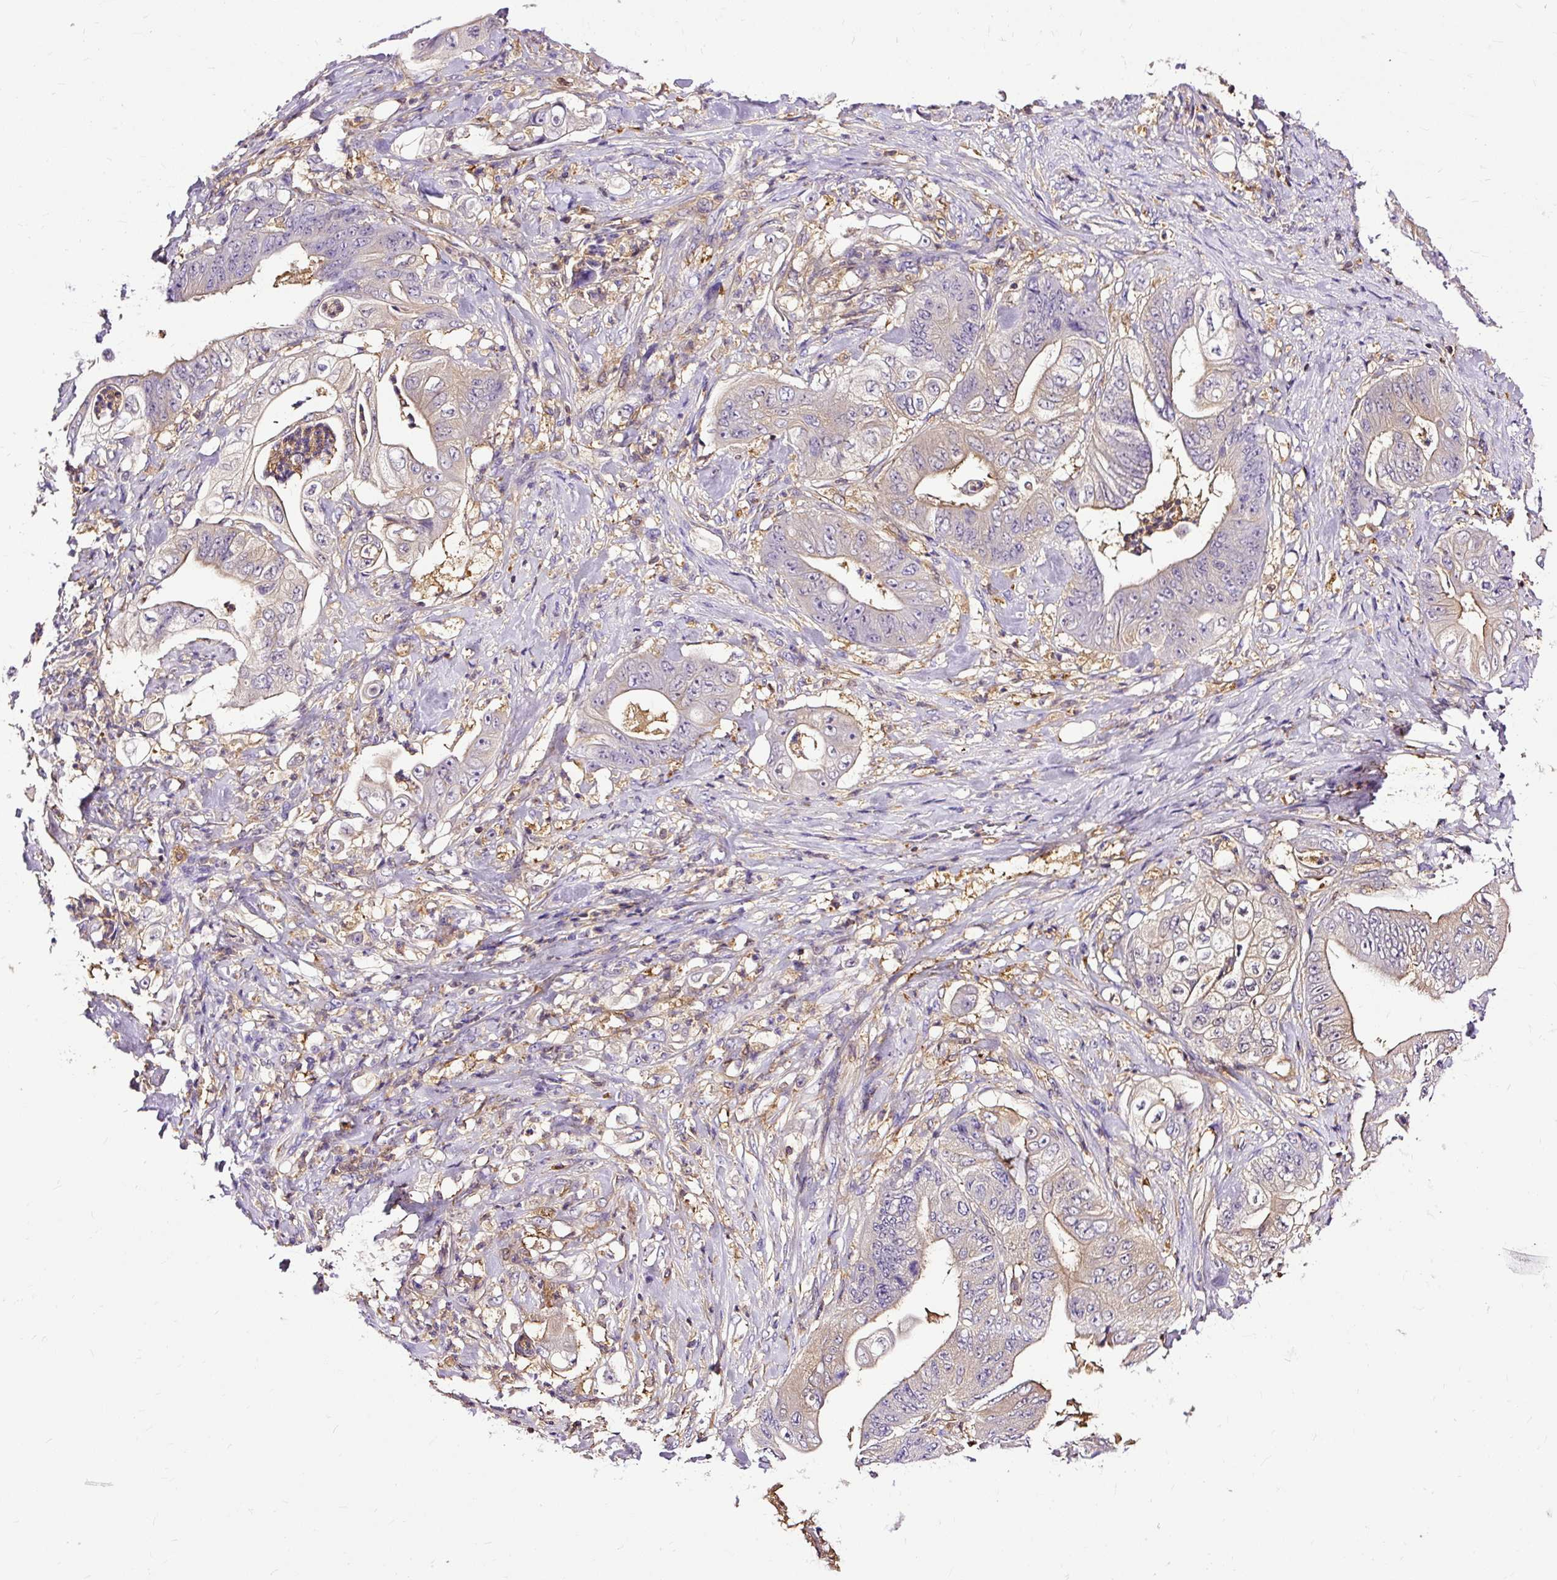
{"staining": {"intensity": "negative", "quantity": "none", "location": "none"}, "tissue": "stomach cancer", "cell_type": "Tumor cells", "image_type": "cancer", "snomed": [{"axis": "morphology", "description": "Adenocarcinoma, NOS"}, {"axis": "topography", "description": "Stomach"}], "caption": "This photomicrograph is of adenocarcinoma (stomach) stained with IHC to label a protein in brown with the nuclei are counter-stained blue. There is no positivity in tumor cells.", "gene": "TWF2", "patient": {"sex": "female", "age": 73}}